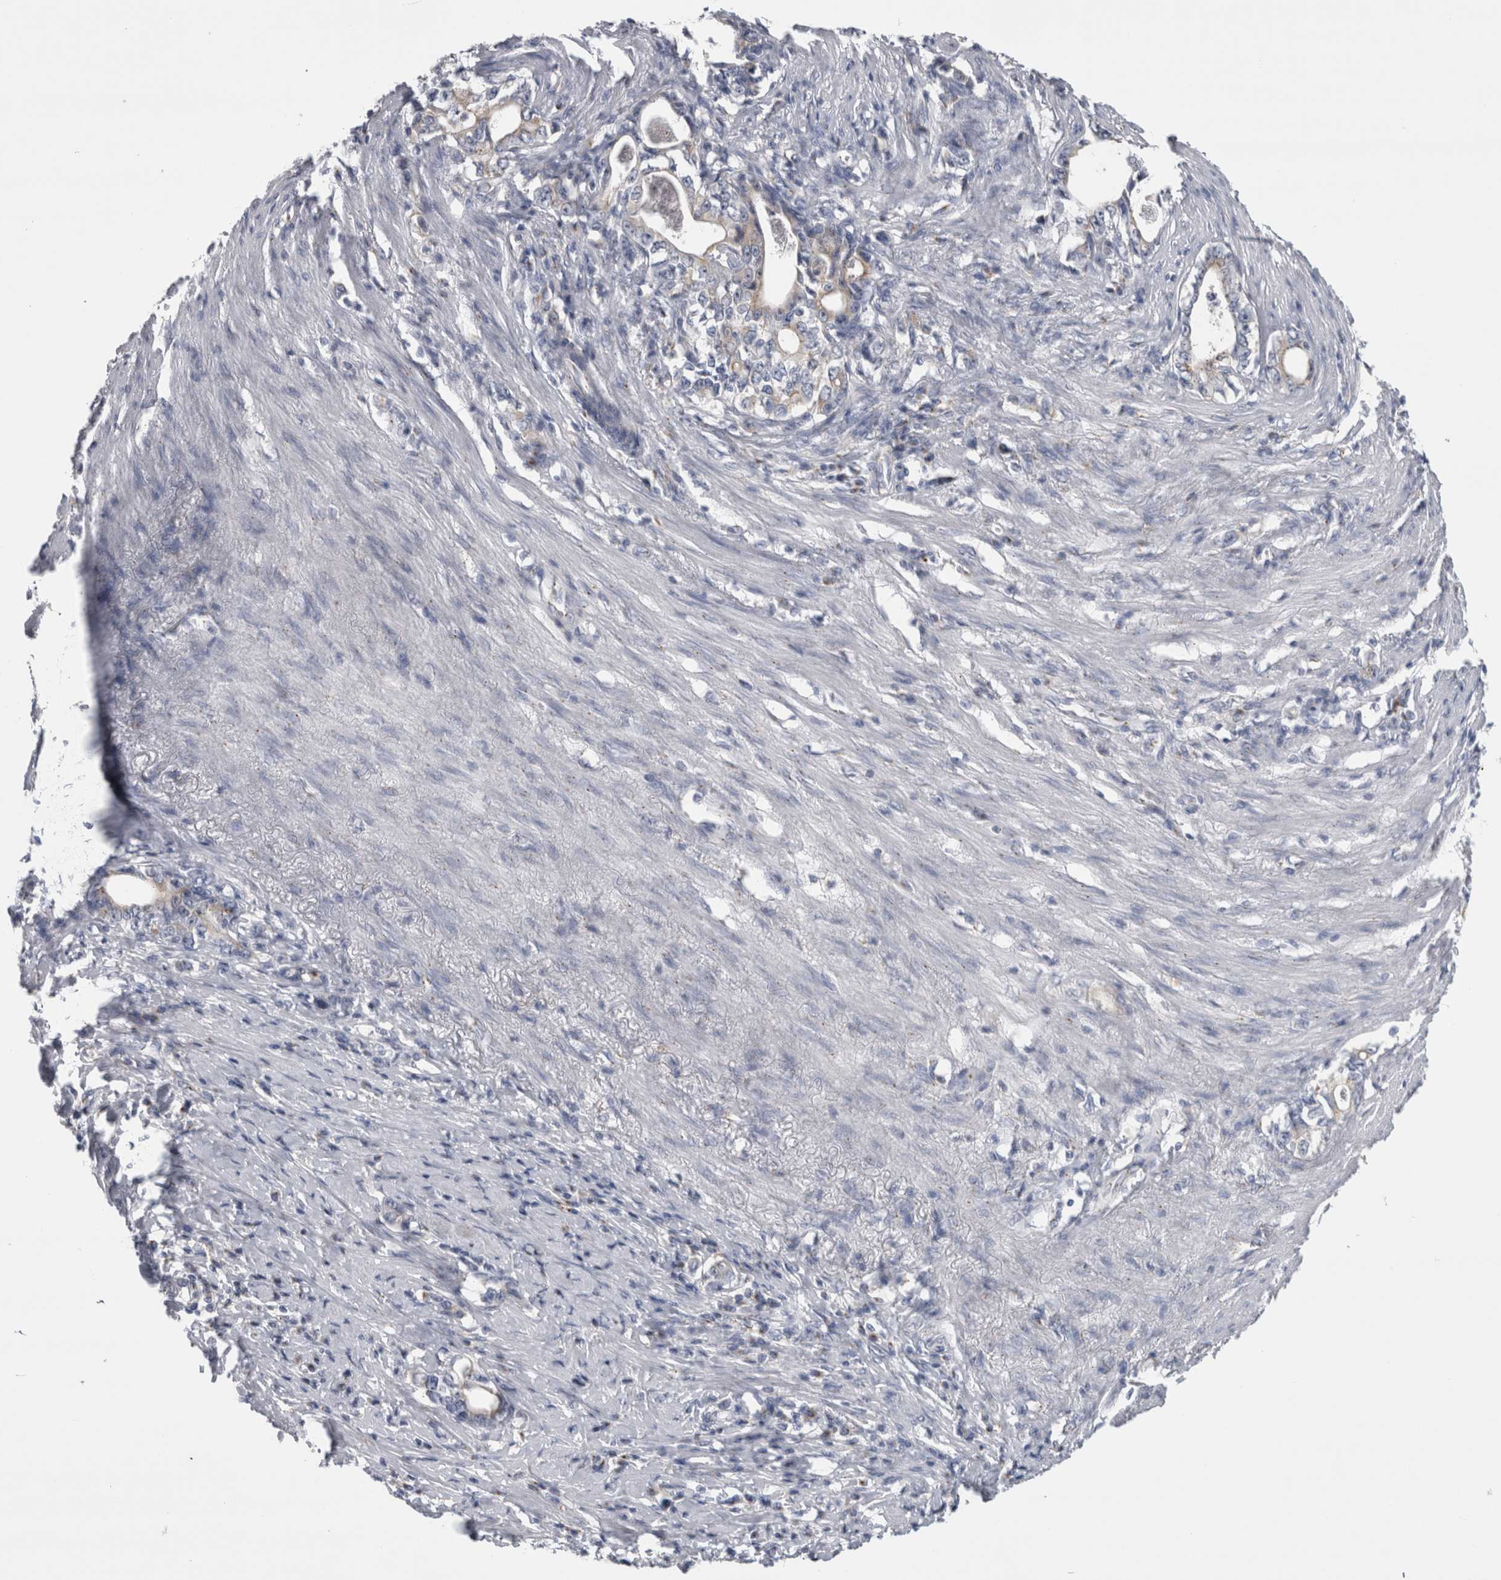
{"staining": {"intensity": "weak", "quantity": "25%-75%", "location": "cytoplasmic/membranous"}, "tissue": "stomach cancer", "cell_type": "Tumor cells", "image_type": "cancer", "snomed": [{"axis": "morphology", "description": "Adenocarcinoma, NOS"}, {"axis": "topography", "description": "Stomach, lower"}], "caption": "The histopathology image shows immunohistochemical staining of stomach cancer (adenocarcinoma). There is weak cytoplasmic/membranous staining is present in approximately 25%-75% of tumor cells.", "gene": "AKAP9", "patient": {"sex": "female", "age": 72}}